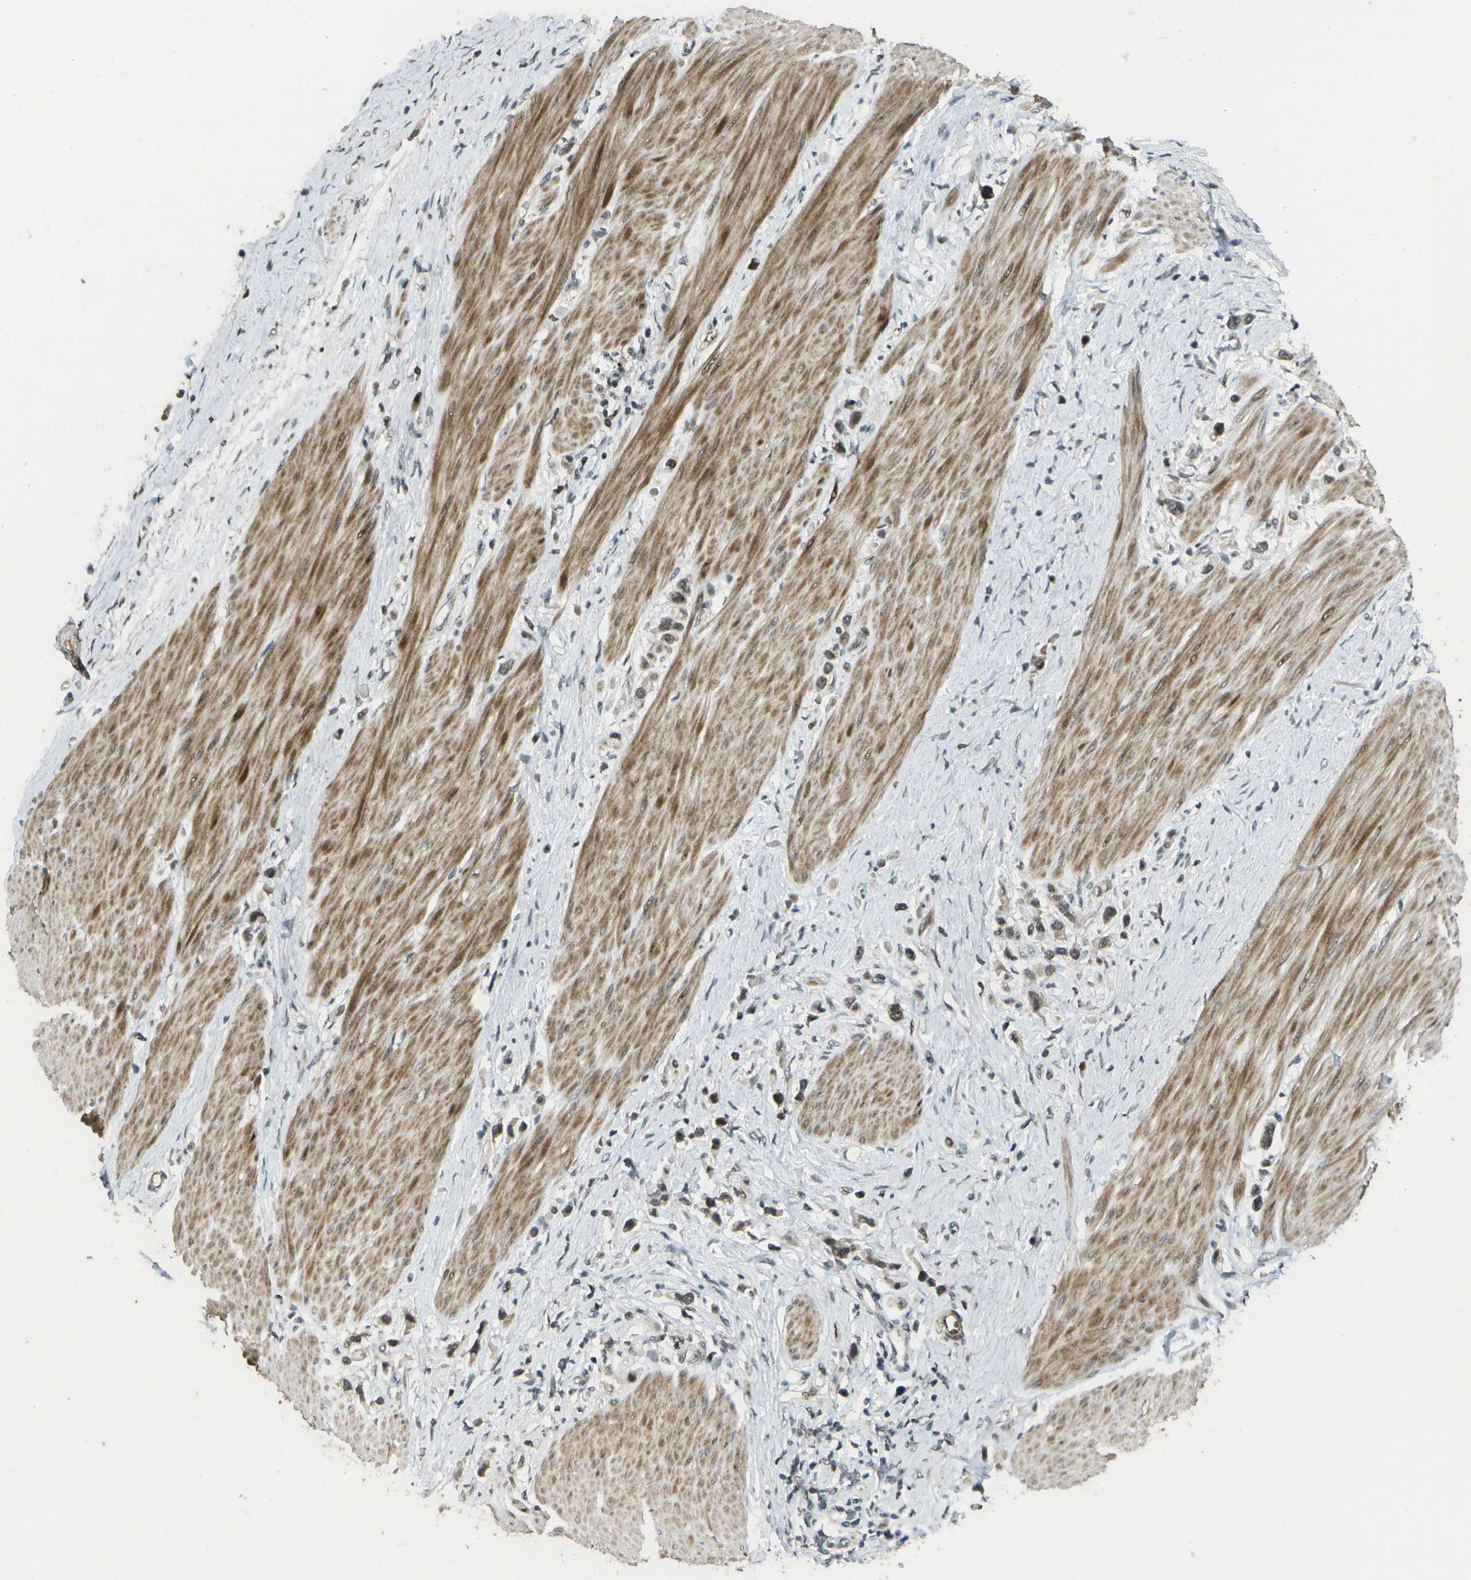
{"staining": {"intensity": "weak", "quantity": ">75%", "location": "cytoplasmic/membranous,nuclear"}, "tissue": "stomach cancer", "cell_type": "Tumor cells", "image_type": "cancer", "snomed": [{"axis": "morphology", "description": "Adenocarcinoma, NOS"}, {"axis": "topography", "description": "Stomach"}], "caption": "Immunohistochemistry of stomach cancer (adenocarcinoma) exhibits low levels of weak cytoplasmic/membranous and nuclear expression in approximately >75% of tumor cells.", "gene": "KAT5", "patient": {"sex": "female", "age": 65}}